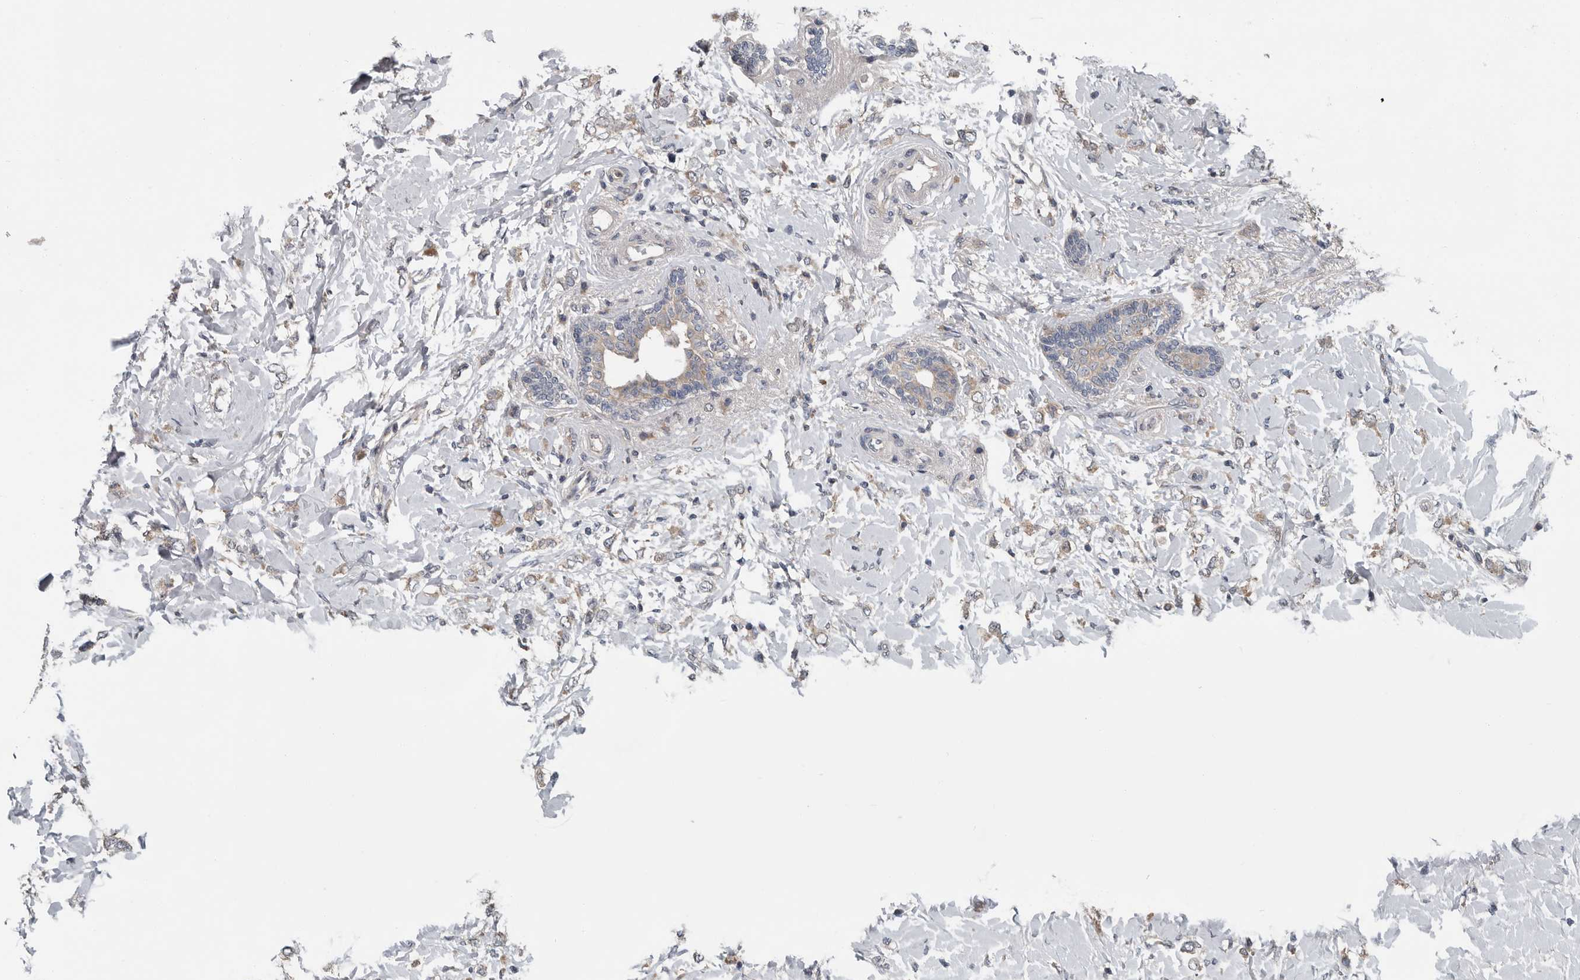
{"staining": {"intensity": "weak", "quantity": ">75%", "location": "cytoplasmic/membranous"}, "tissue": "breast cancer", "cell_type": "Tumor cells", "image_type": "cancer", "snomed": [{"axis": "morphology", "description": "Normal tissue, NOS"}, {"axis": "morphology", "description": "Lobular carcinoma"}, {"axis": "topography", "description": "Breast"}], "caption": "Breast lobular carcinoma stained with IHC shows weak cytoplasmic/membranous staining in approximately >75% of tumor cells. (IHC, brightfield microscopy, high magnification).", "gene": "TMEM199", "patient": {"sex": "female", "age": 47}}